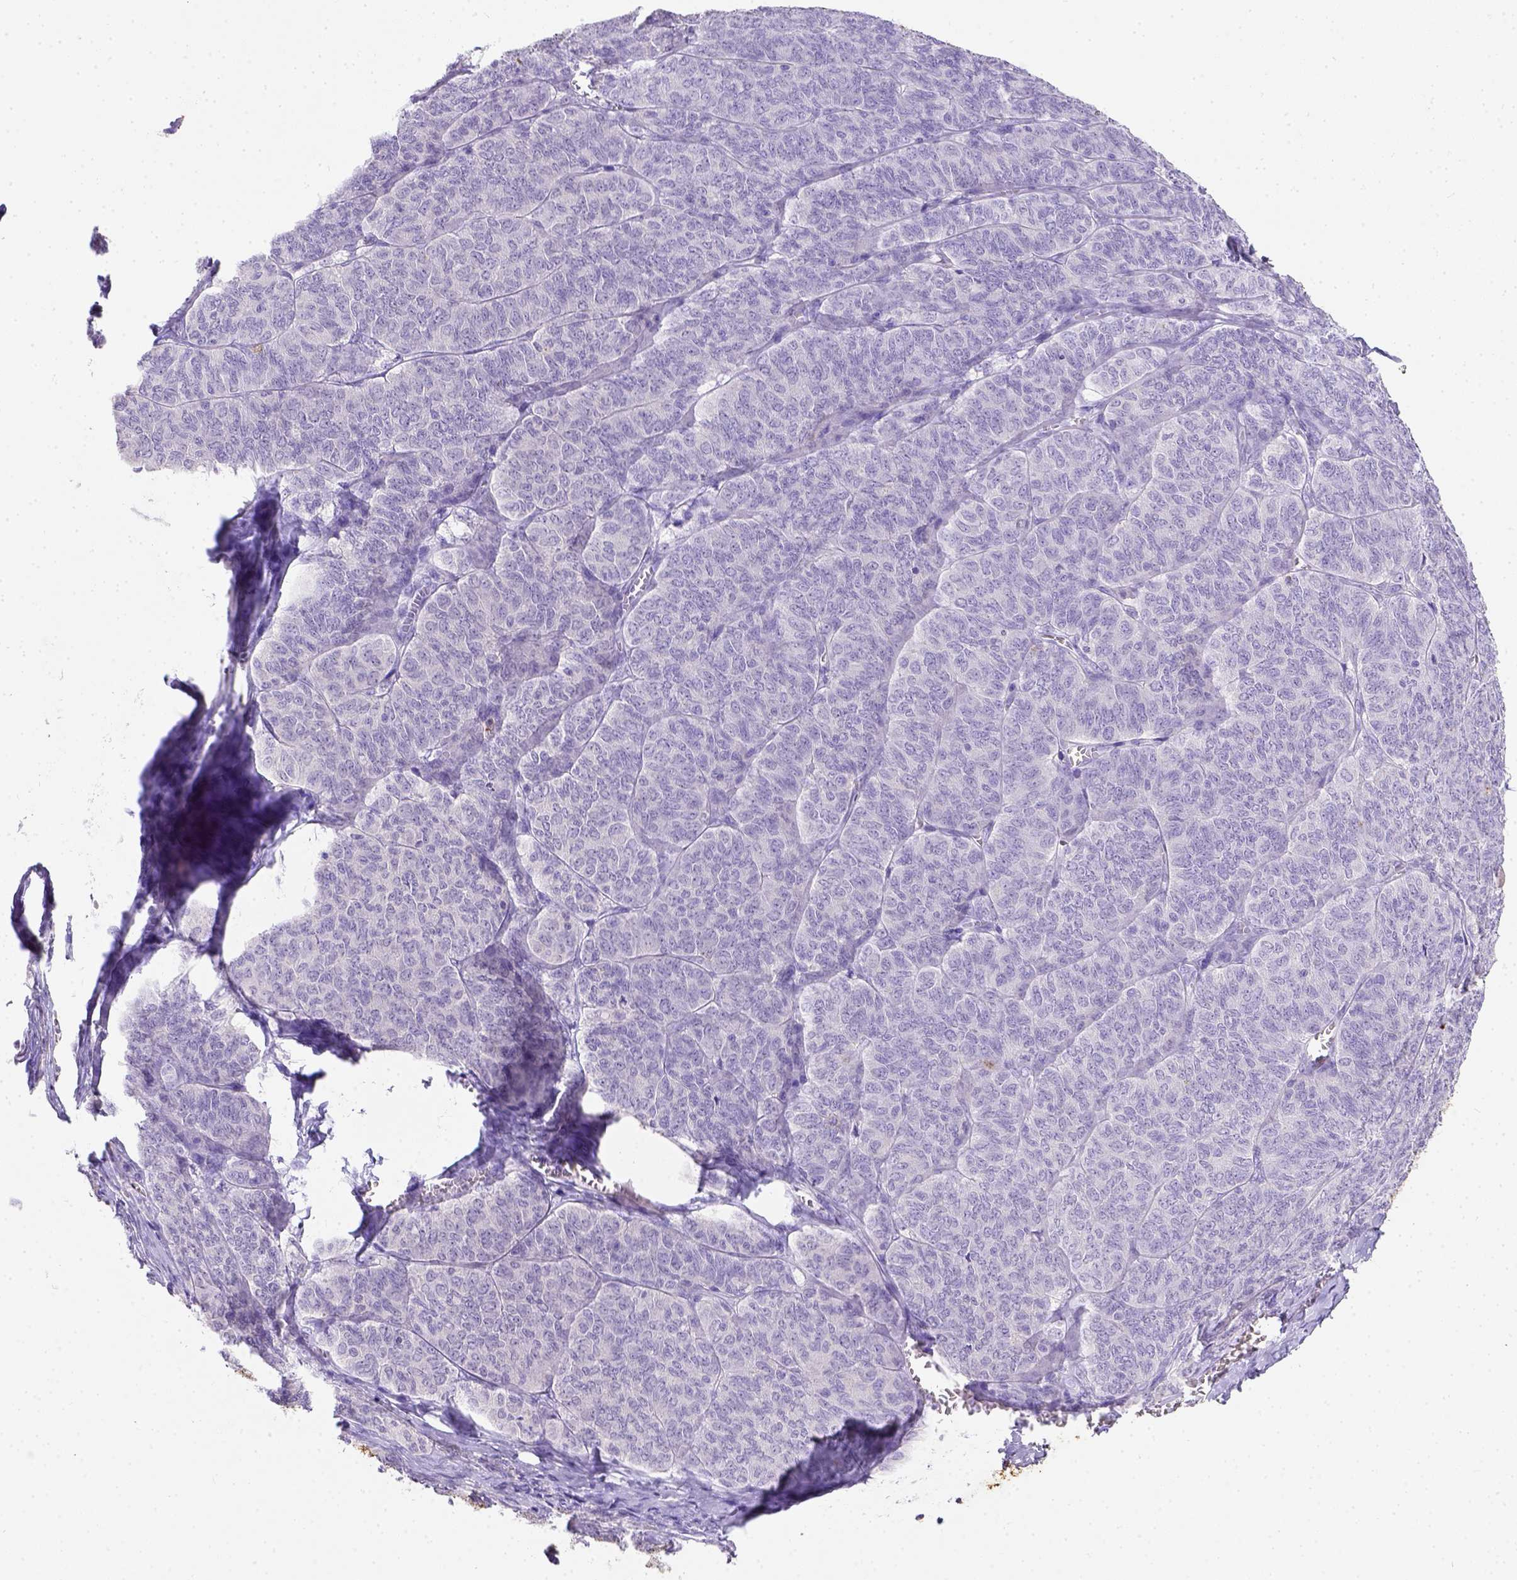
{"staining": {"intensity": "negative", "quantity": "none", "location": "none"}, "tissue": "ovarian cancer", "cell_type": "Tumor cells", "image_type": "cancer", "snomed": [{"axis": "morphology", "description": "Carcinoma, endometroid"}, {"axis": "topography", "description": "Ovary"}], "caption": "DAB (3,3'-diaminobenzidine) immunohistochemical staining of human ovarian cancer reveals no significant positivity in tumor cells. (DAB (3,3'-diaminobenzidine) IHC visualized using brightfield microscopy, high magnification).", "gene": "B3GAT1", "patient": {"sex": "female", "age": 80}}